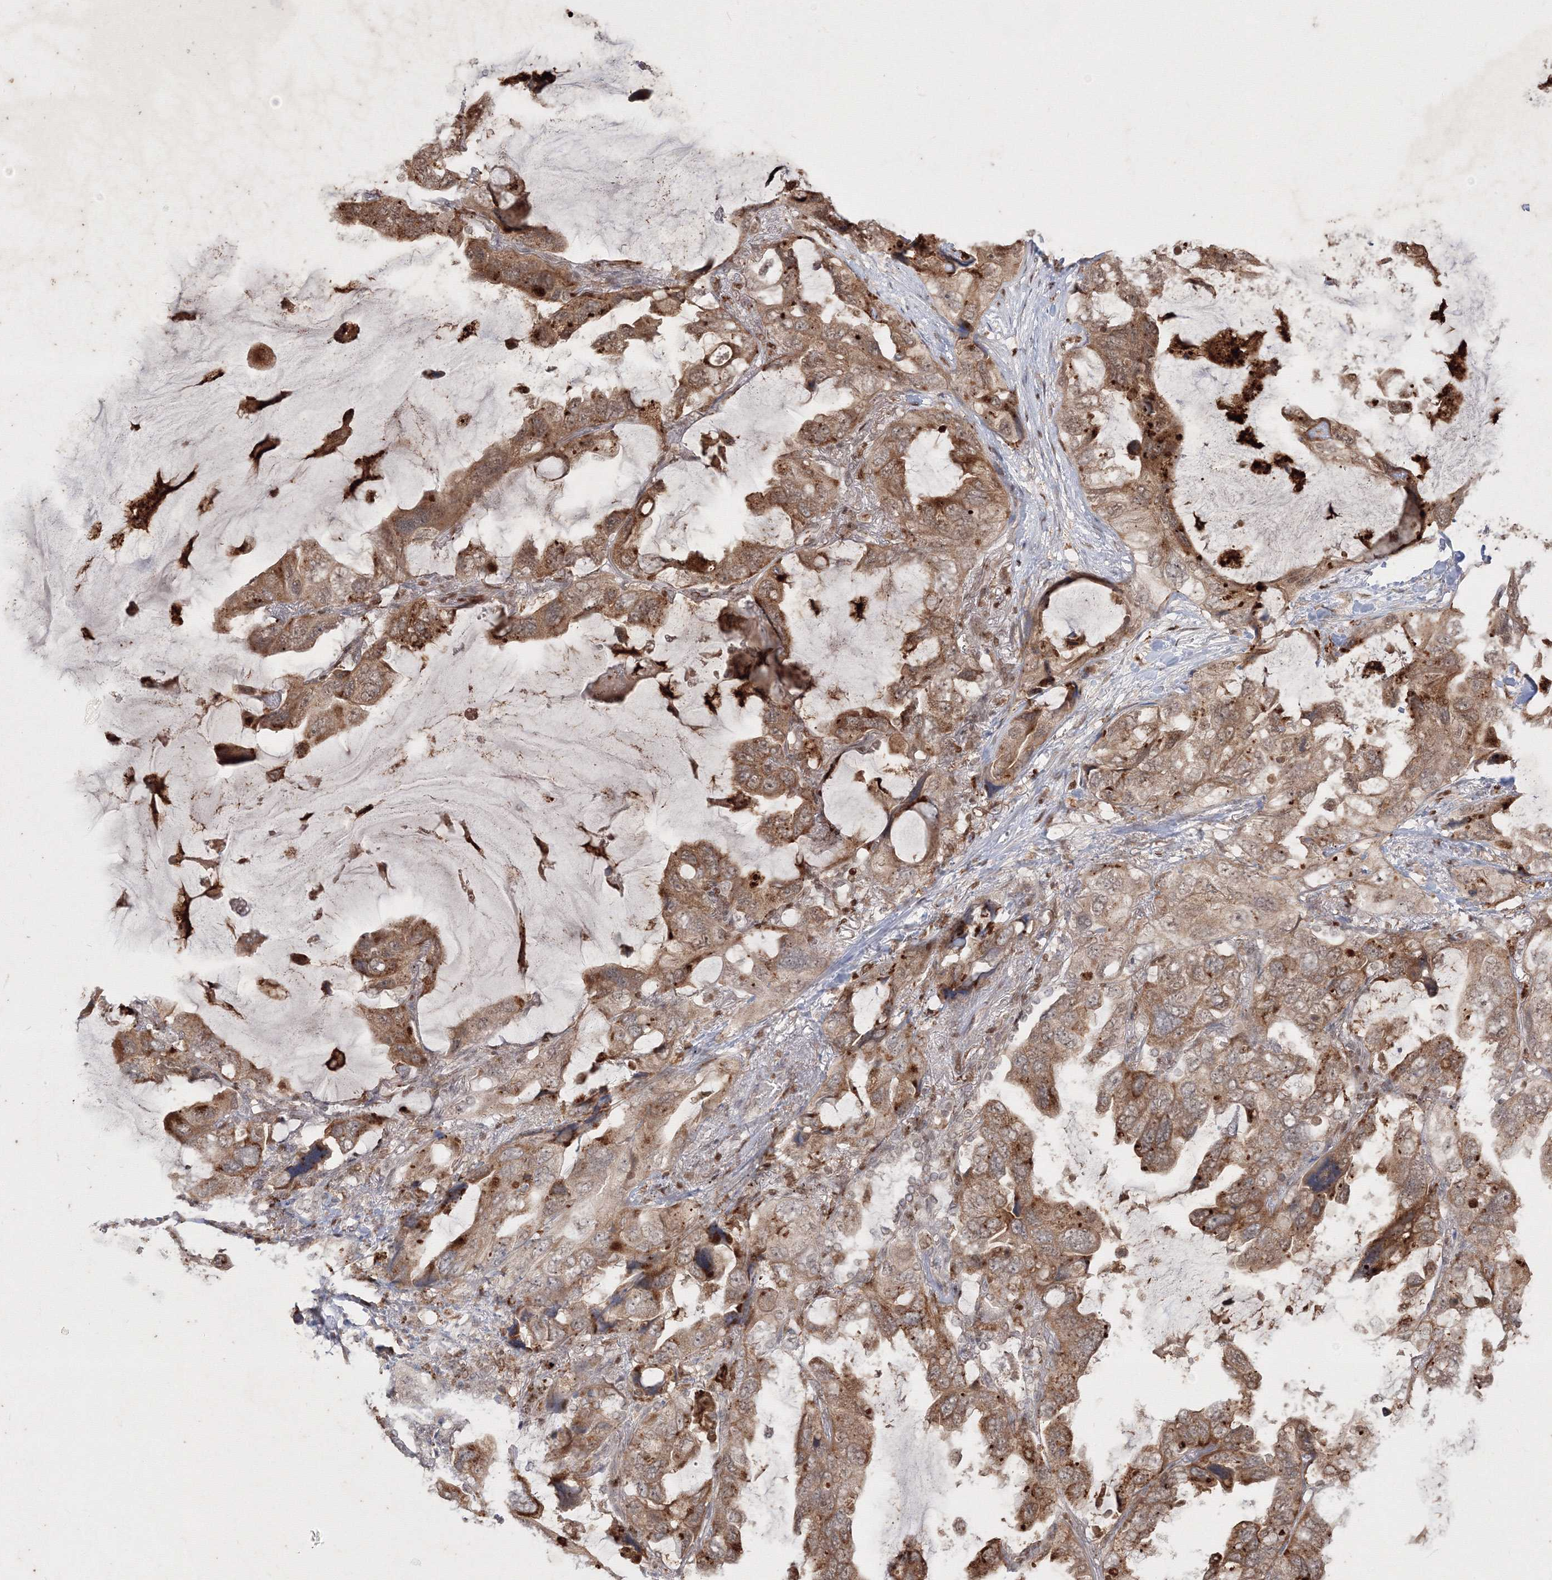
{"staining": {"intensity": "moderate", "quantity": ">75%", "location": "cytoplasmic/membranous"}, "tissue": "lung cancer", "cell_type": "Tumor cells", "image_type": "cancer", "snomed": [{"axis": "morphology", "description": "Squamous cell carcinoma, NOS"}, {"axis": "topography", "description": "Lung"}], "caption": "Squamous cell carcinoma (lung) stained for a protein (brown) exhibits moderate cytoplasmic/membranous positive positivity in about >75% of tumor cells.", "gene": "TAB1", "patient": {"sex": "female", "age": 73}}